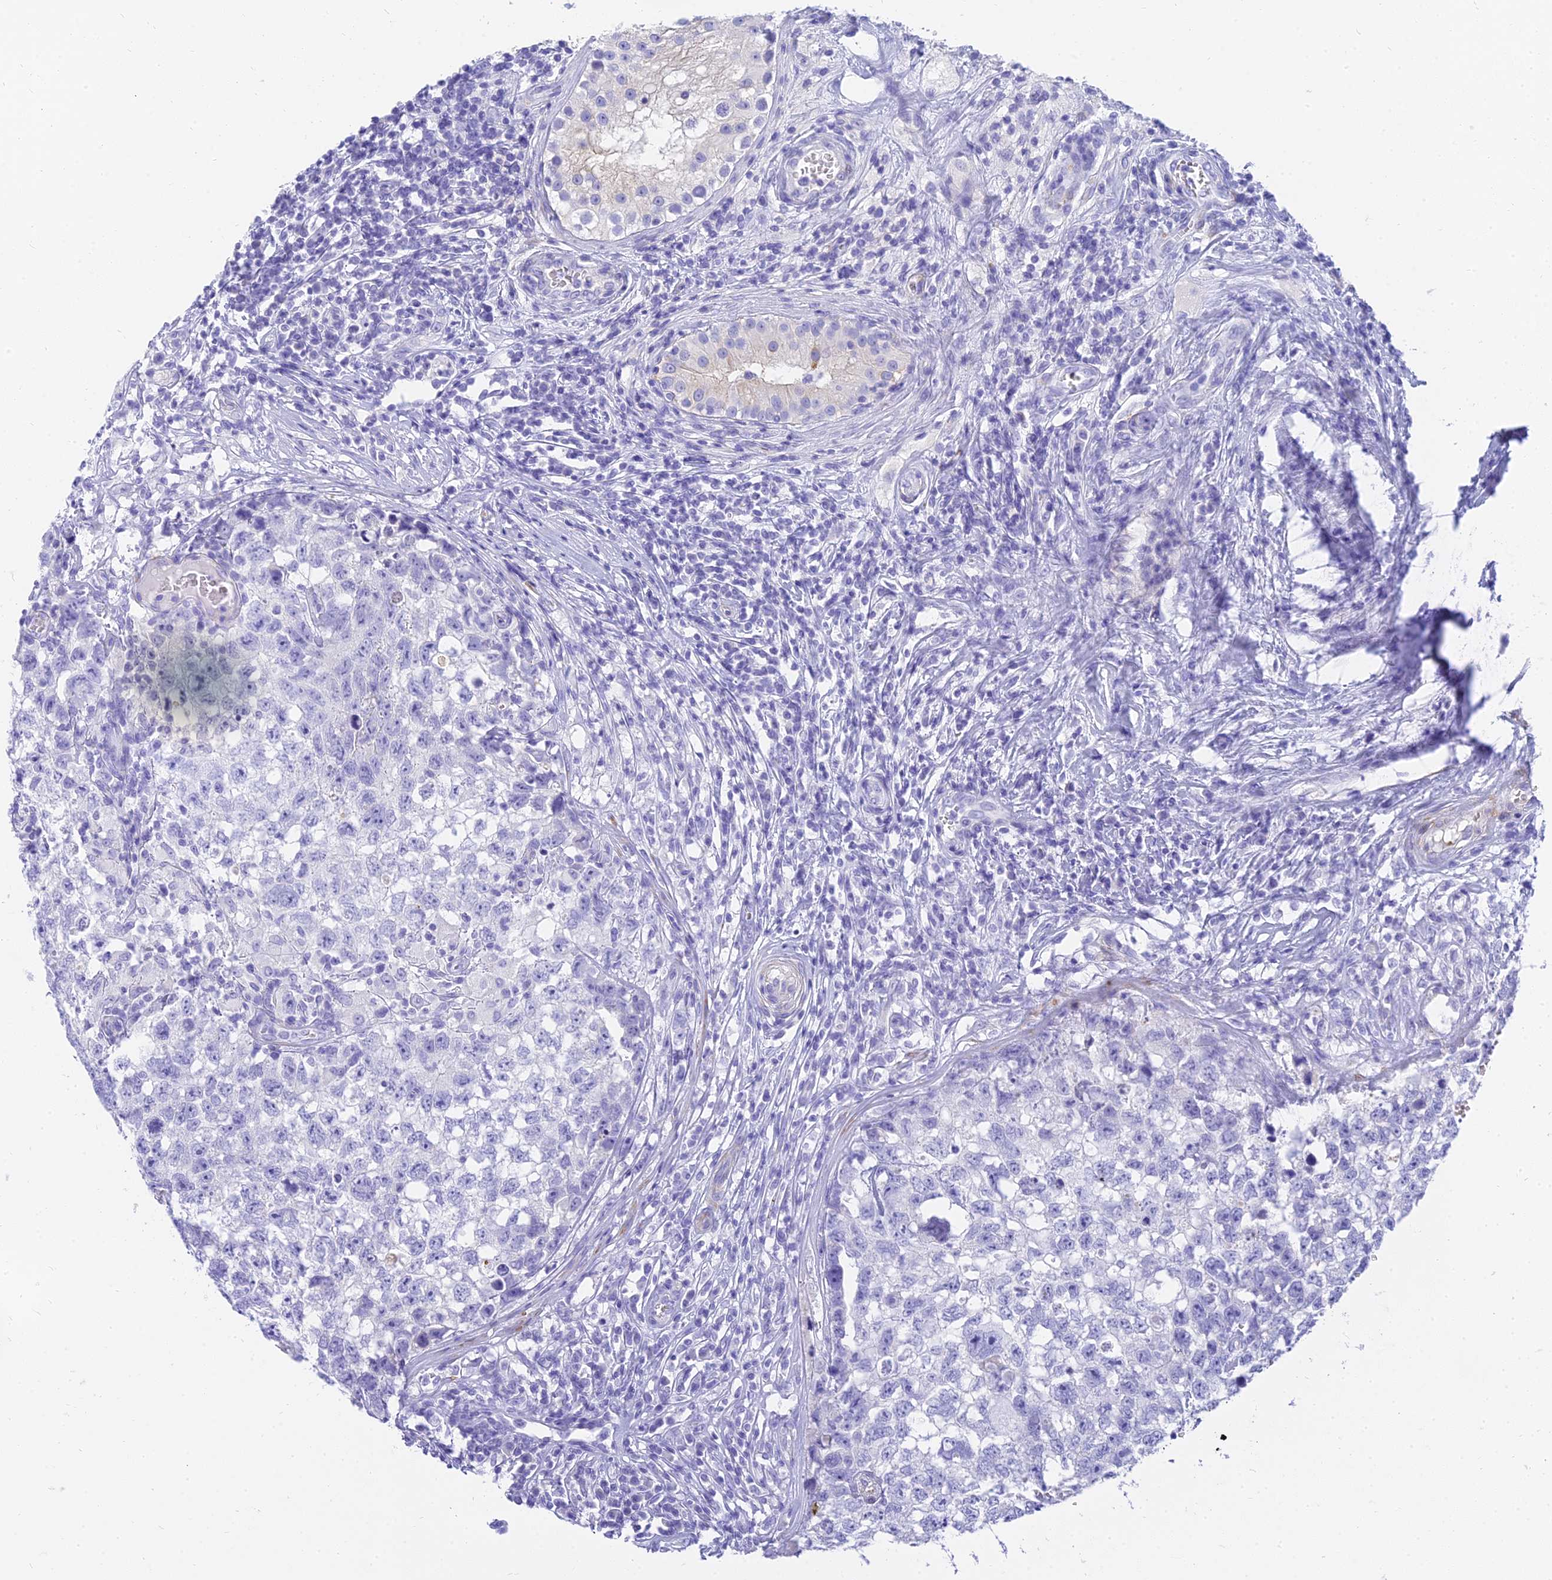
{"staining": {"intensity": "negative", "quantity": "none", "location": "none"}, "tissue": "testis cancer", "cell_type": "Tumor cells", "image_type": "cancer", "snomed": [{"axis": "morphology", "description": "Seminoma, NOS"}, {"axis": "morphology", "description": "Carcinoma, Embryonal, NOS"}, {"axis": "topography", "description": "Testis"}], "caption": "IHC photomicrograph of neoplastic tissue: testis embryonal carcinoma stained with DAB reveals no significant protein staining in tumor cells. (DAB IHC visualized using brightfield microscopy, high magnification).", "gene": "SLC36A2", "patient": {"sex": "male", "age": 29}}